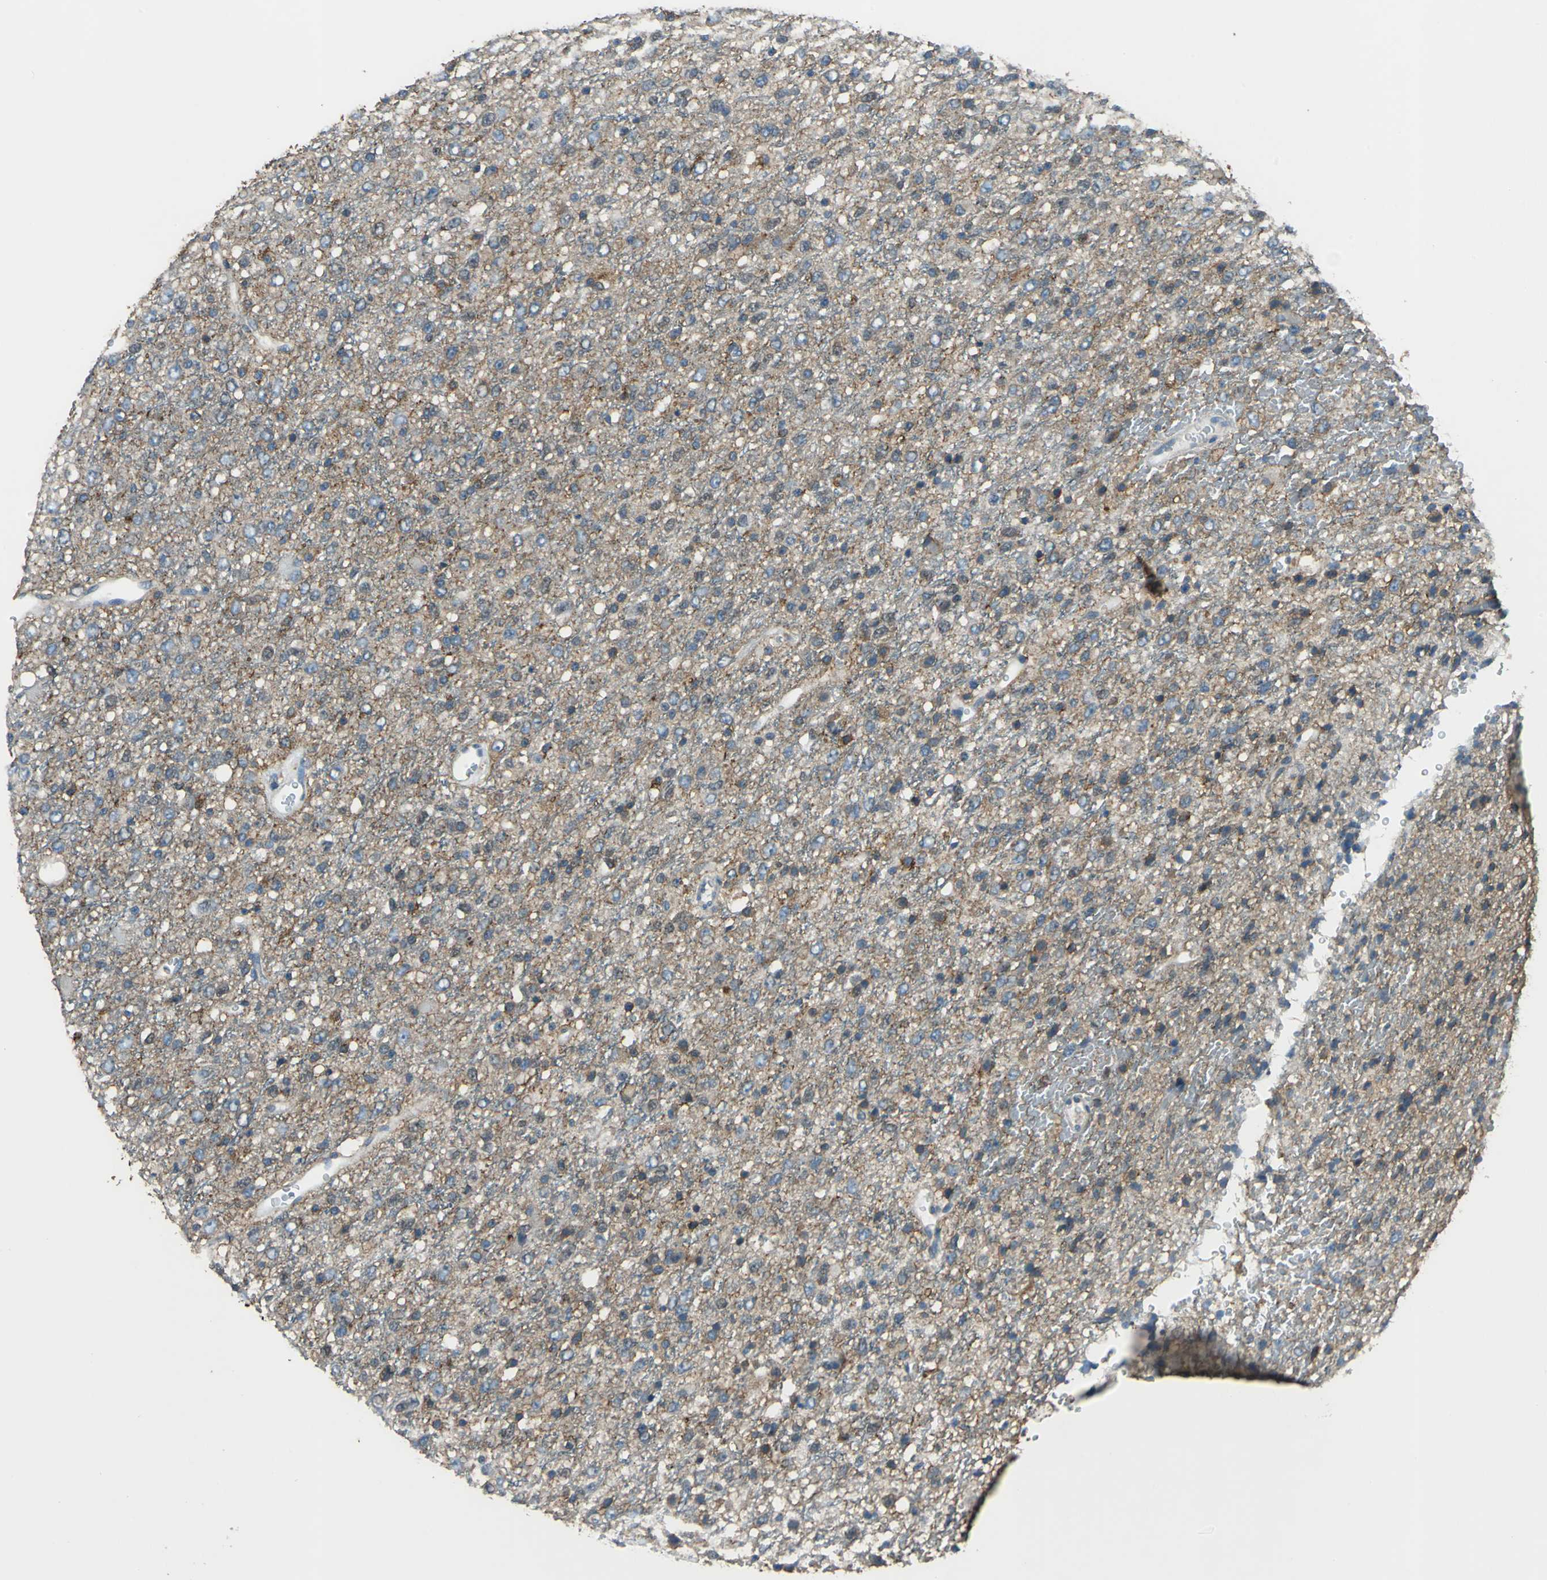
{"staining": {"intensity": "moderate", "quantity": "<25%", "location": "cytoplasmic/membranous"}, "tissue": "glioma", "cell_type": "Tumor cells", "image_type": "cancer", "snomed": [{"axis": "morphology", "description": "Glioma, malignant, High grade"}, {"axis": "topography", "description": "pancreas cauda"}], "caption": "An image of human glioma stained for a protein reveals moderate cytoplasmic/membranous brown staining in tumor cells.", "gene": "PRKCA", "patient": {"sex": "male", "age": 60}}